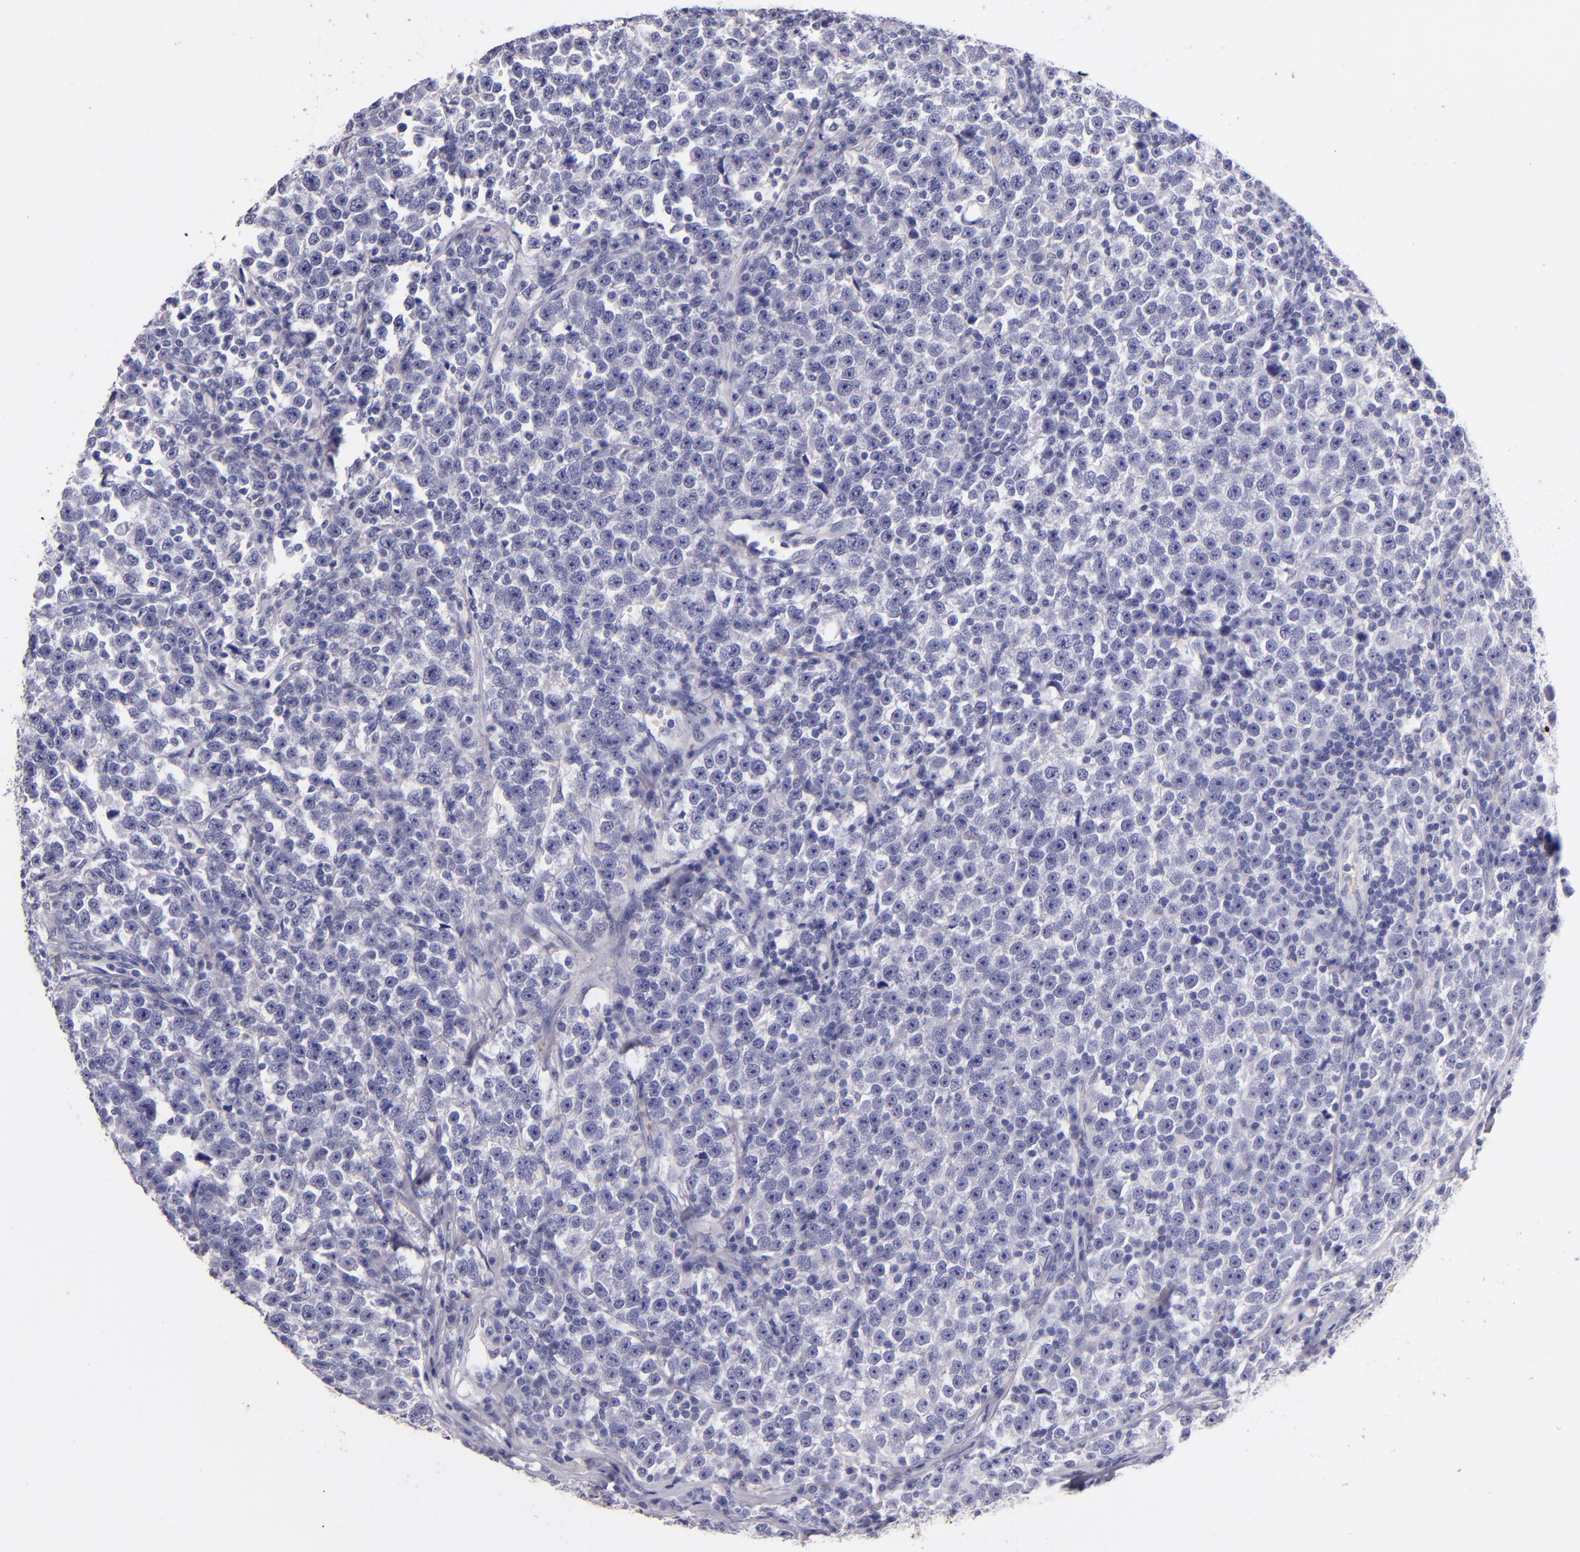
{"staining": {"intensity": "negative", "quantity": "none", "location": "none"}, "tissue": "testis cancer", "cell_type": "Tumor cells", "image_type": "cancer", "snomed": [{"axis": "morphology", "description": "Seminoma, NOS"}, {"axis": "topography", "description": "Testis"}], "caption": "This is an immunohistochemistry (IHC) photomicrograph of testis seminoma. There is no staining in tumor cells.", "gene": "F13A1", "patient": {"sex": "male", "age": 43}}